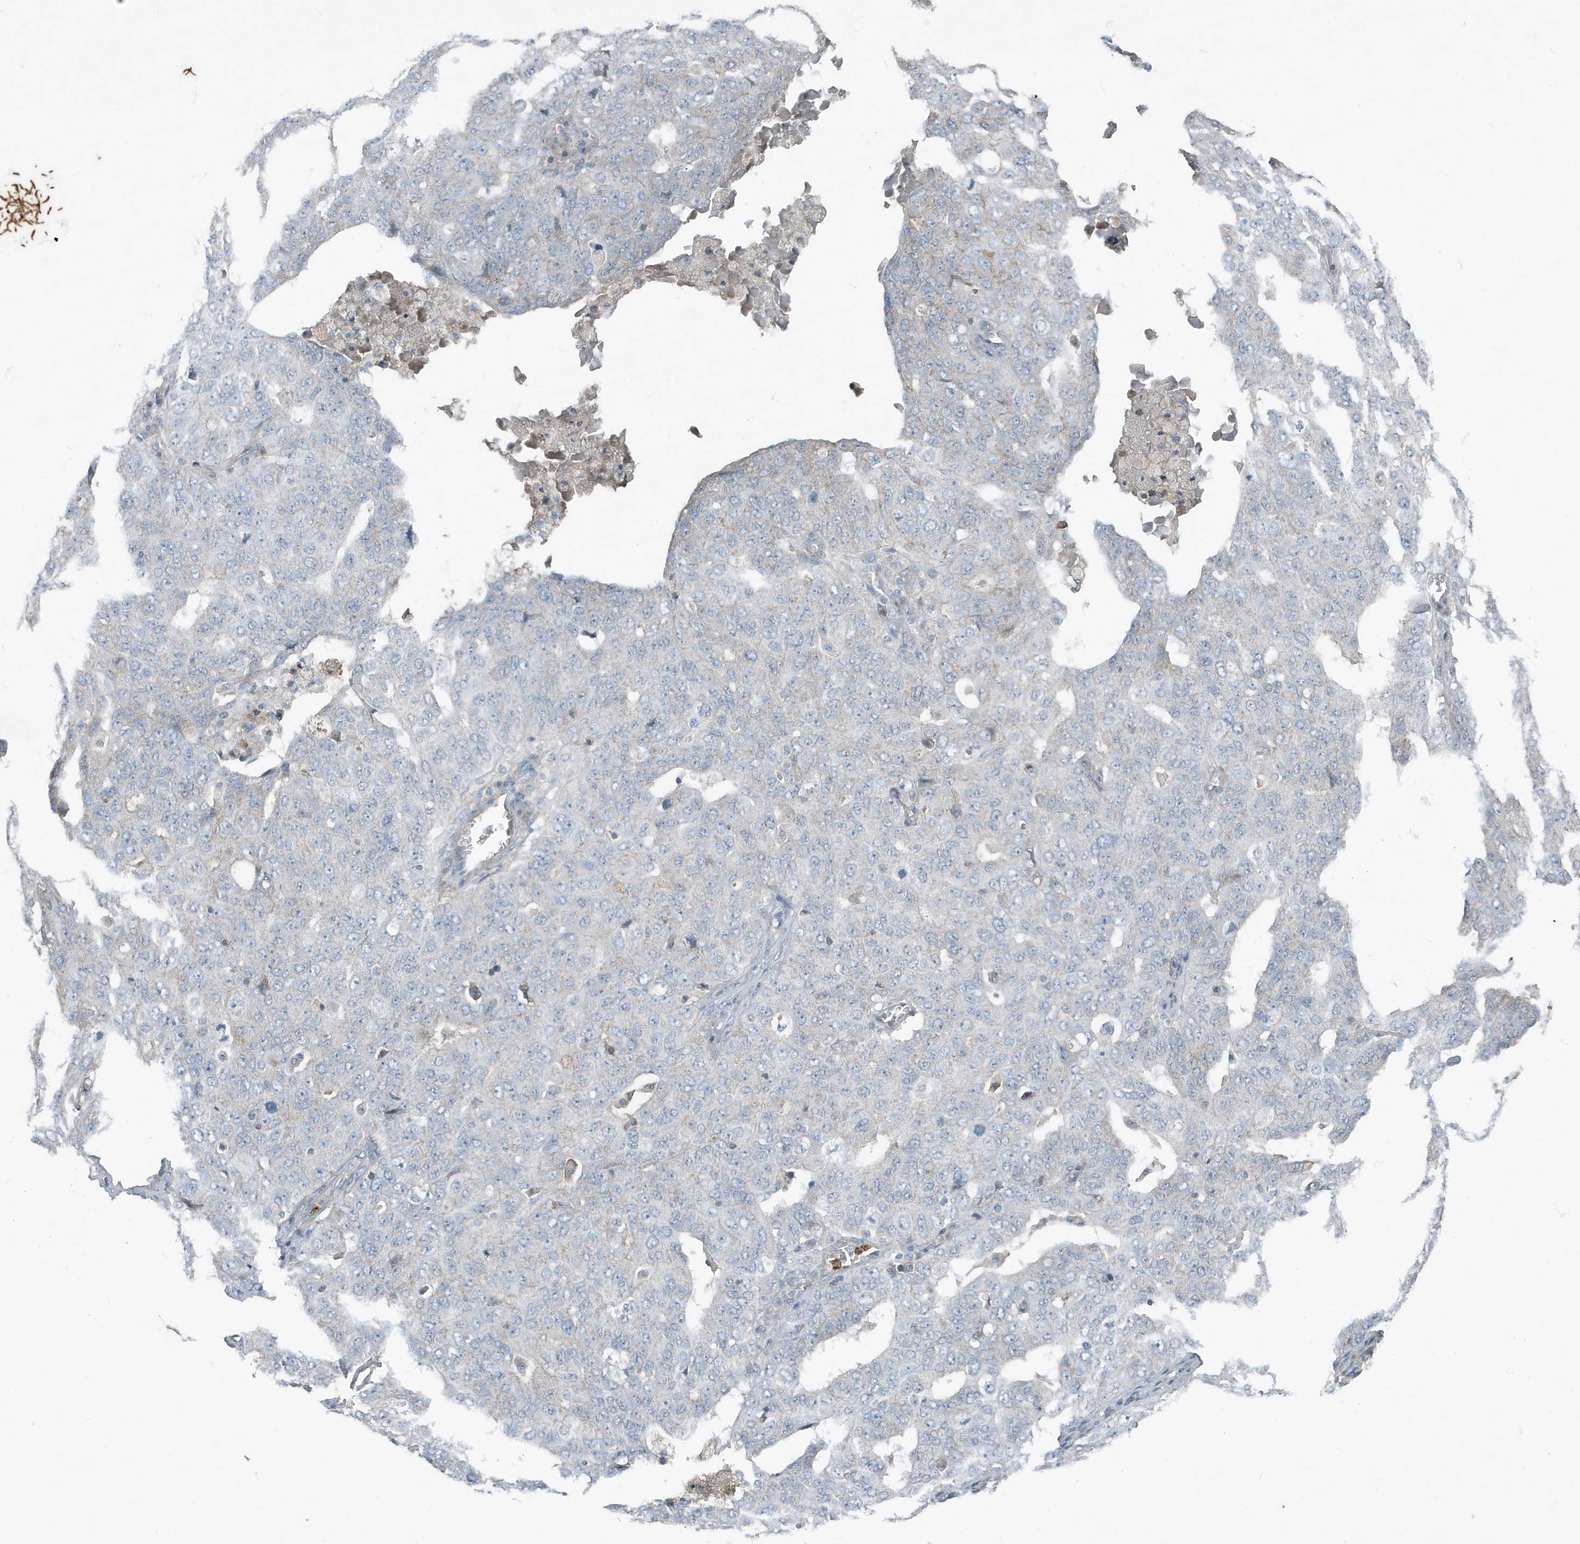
{"staining": {"intensity": "negative", "quantity": "none", "location": "none"}, "tissue": "ovarian cancer", "cell_type": "Tumor cells", "image_type": "cancer", "snomed": [{"axis": "morphology", "description": "Carcinoma, endometroid"}, {"axis": "topography", "description": "Ovary"}], "caption": "A histopathology image of ovarian cancer stained for a protein exhibits no brown staining in tumor cells.", "gene": "DAPP1", "patient": {"sex": "female", "age": 62}}